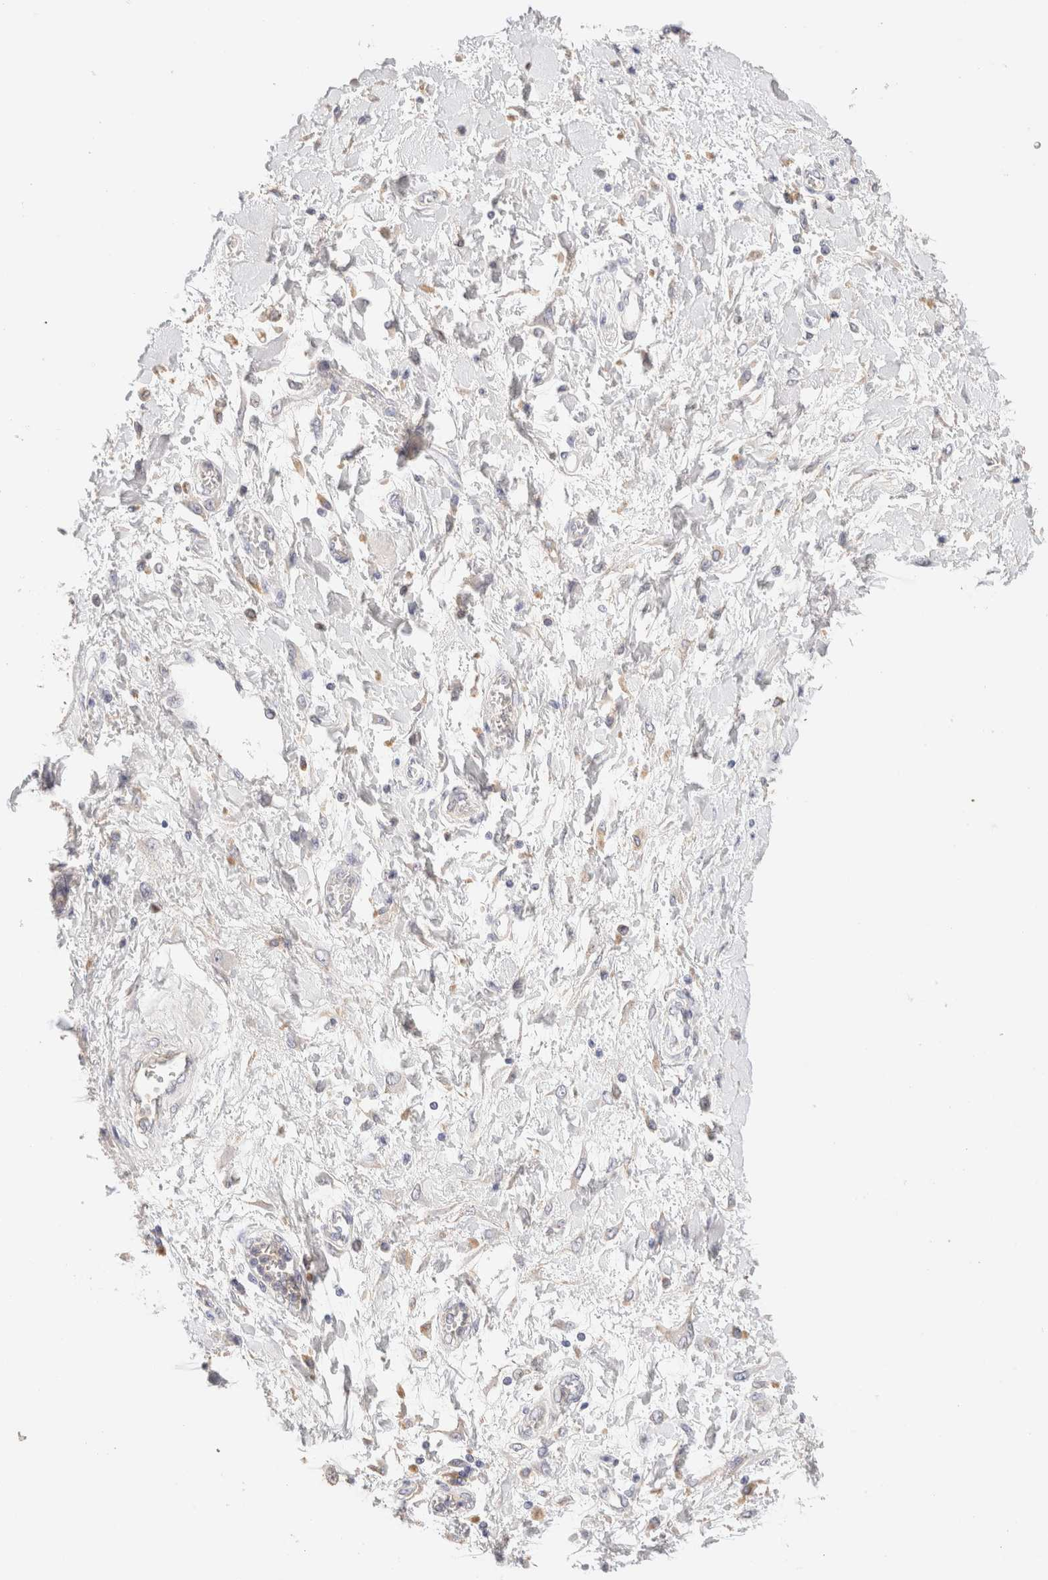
{"staining": {"intensity": "negative", "quantity": "none", "location": "none"}, "tissue": "pancreatic cancer", "cell_type": "Tumor cells", "image_type": "cancer", "snomed": [{"axis": "morphology", "description": "Adenocarcinoma, NOS"}, {"axis": "topography", "description": "Pancreas"}], "caption": "Tumor cells show no significant protein expression in pancreatic cancer. (DAB (3,3'-diaminobenzidine) IHC with hematoxylin counter stain).", "gene": "SCGB2A2", "patient": {"sex": "female", "age": 70}}